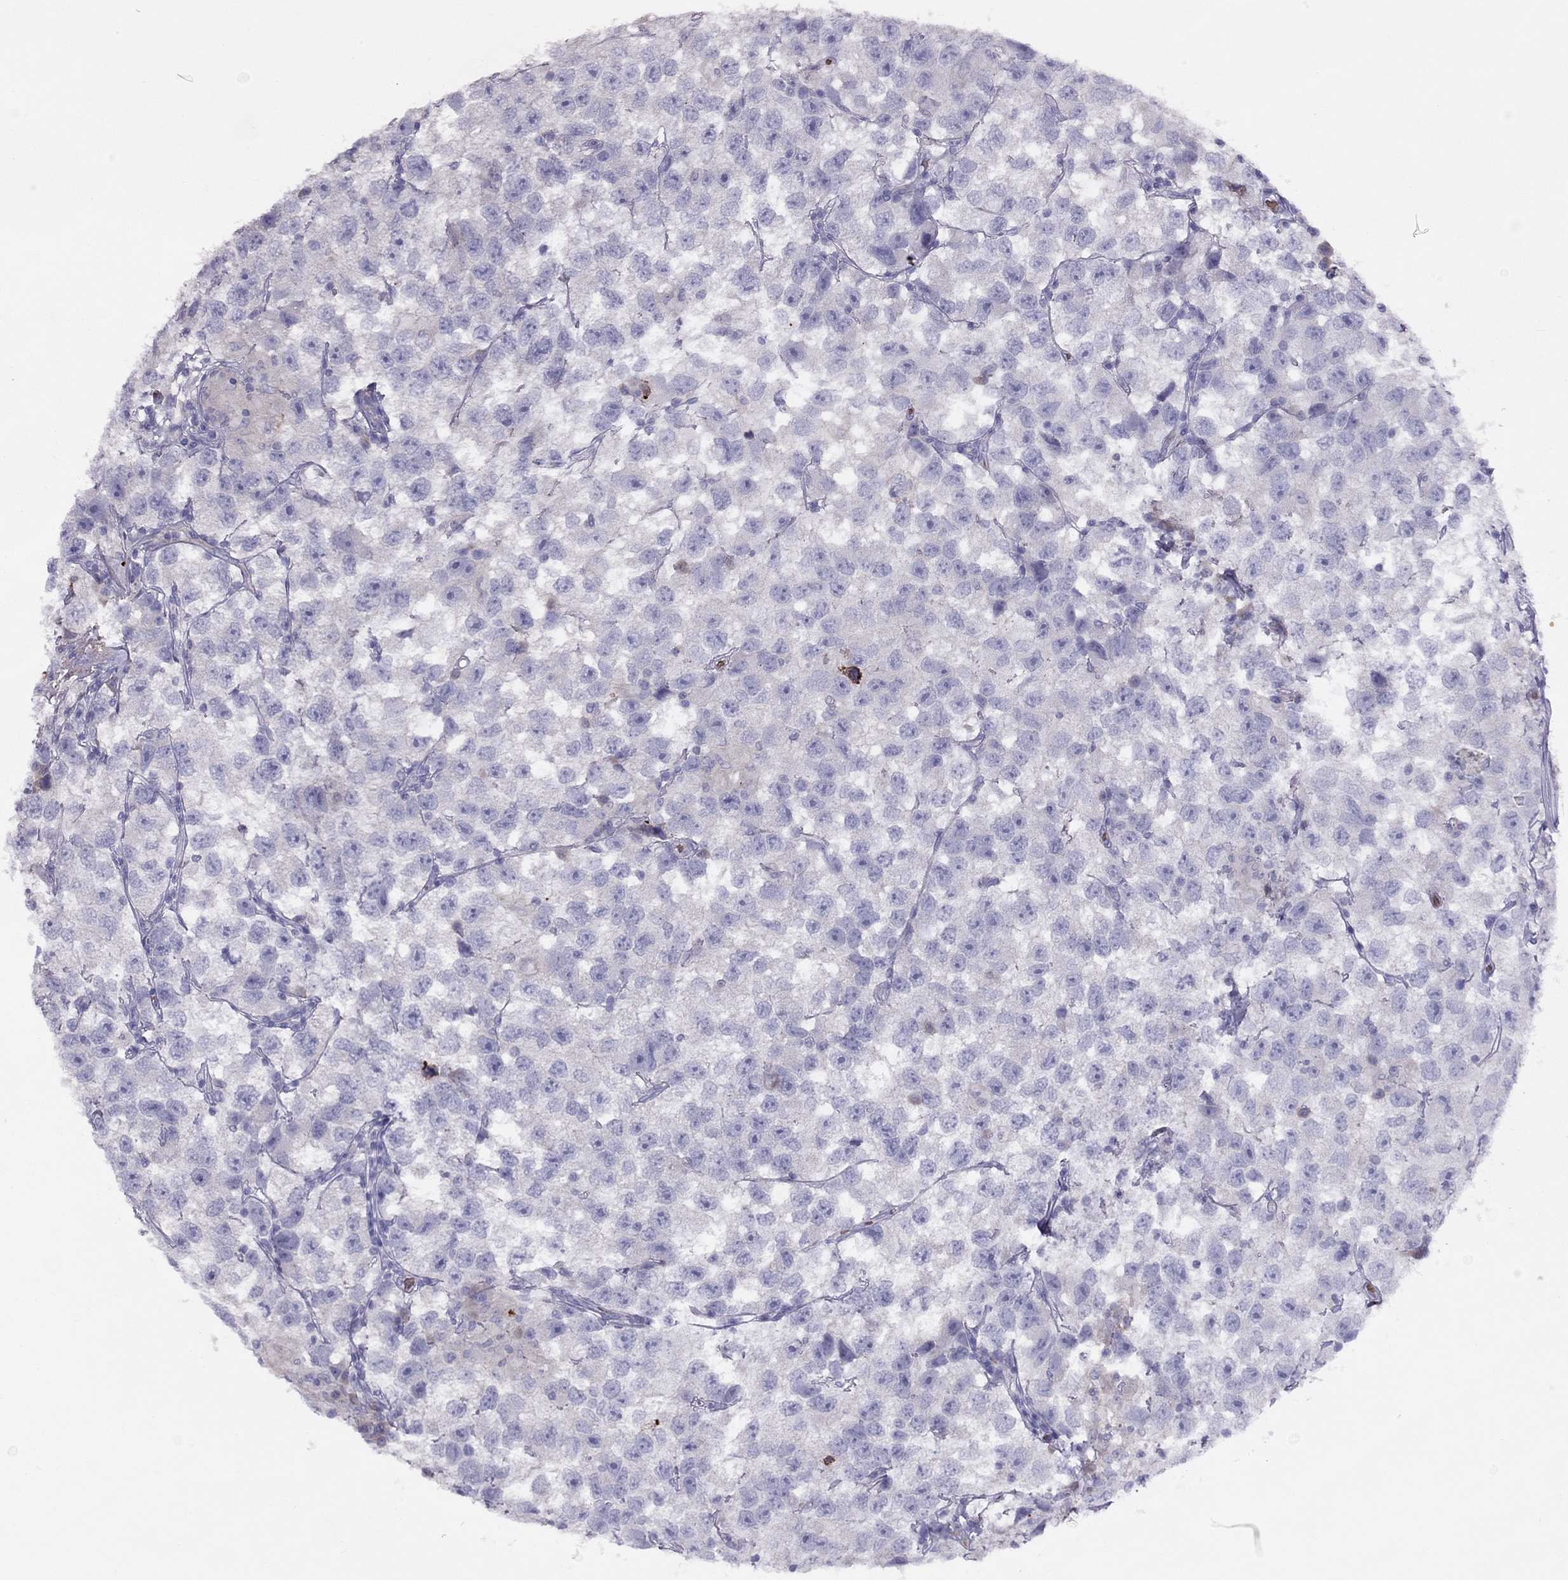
{"staining": {"intensity": "negative", "quantity": "none", "location": "none"}, "tissue": "testis cancer", "cell_type": "Tumor cells", "image_type": "cancer", "snomed": [{"axis": "morphology", "description": "Seminoma, NOS"}, {"axis": "topography", "description": "Testis"}], "caption": "This is an IHC micrograph of testis seminoma. There is no expression in tumor cells.", "gene": "RHD", "patient": {"sex": "male", "age": 26}}